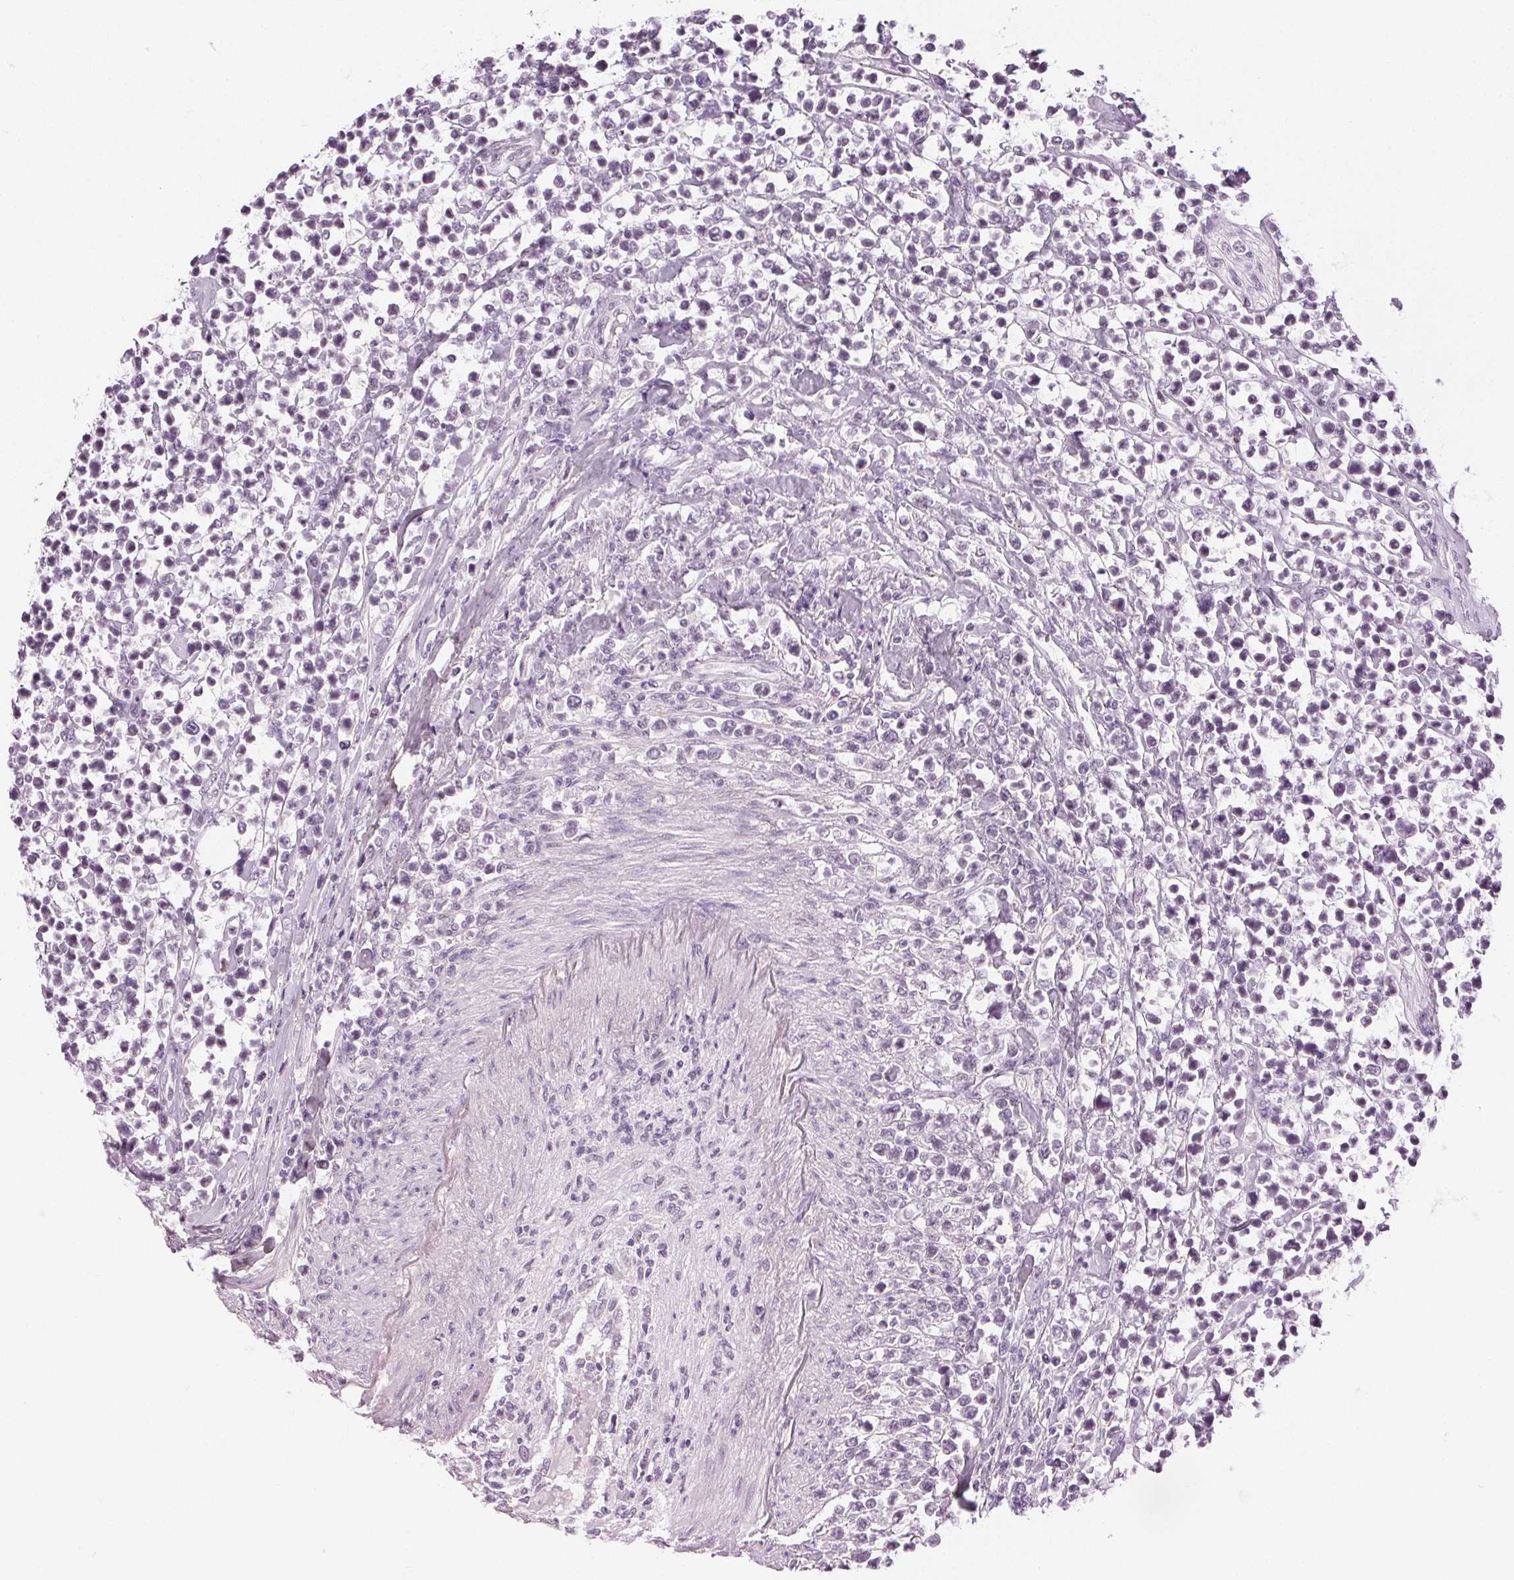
{"staining": {"intensity": "negative", "quantity": "none", "location": "none"}, "tissue": "lymphoma", "cell_type": "Tumor cells", "image_type": "cancer", "snomed": [{"axis": "morphology", "description": "Malignant lymphoma, non-Hodgkin's type, High grade"}, {"axis": "topography", "description": "Soft tissue"}], "caption": "Protein analysis of lymphoma exhibits no significant positivity in tumor cells.", "gene": "AIF1L", "patient": {"sex": "female", "age": 56}}